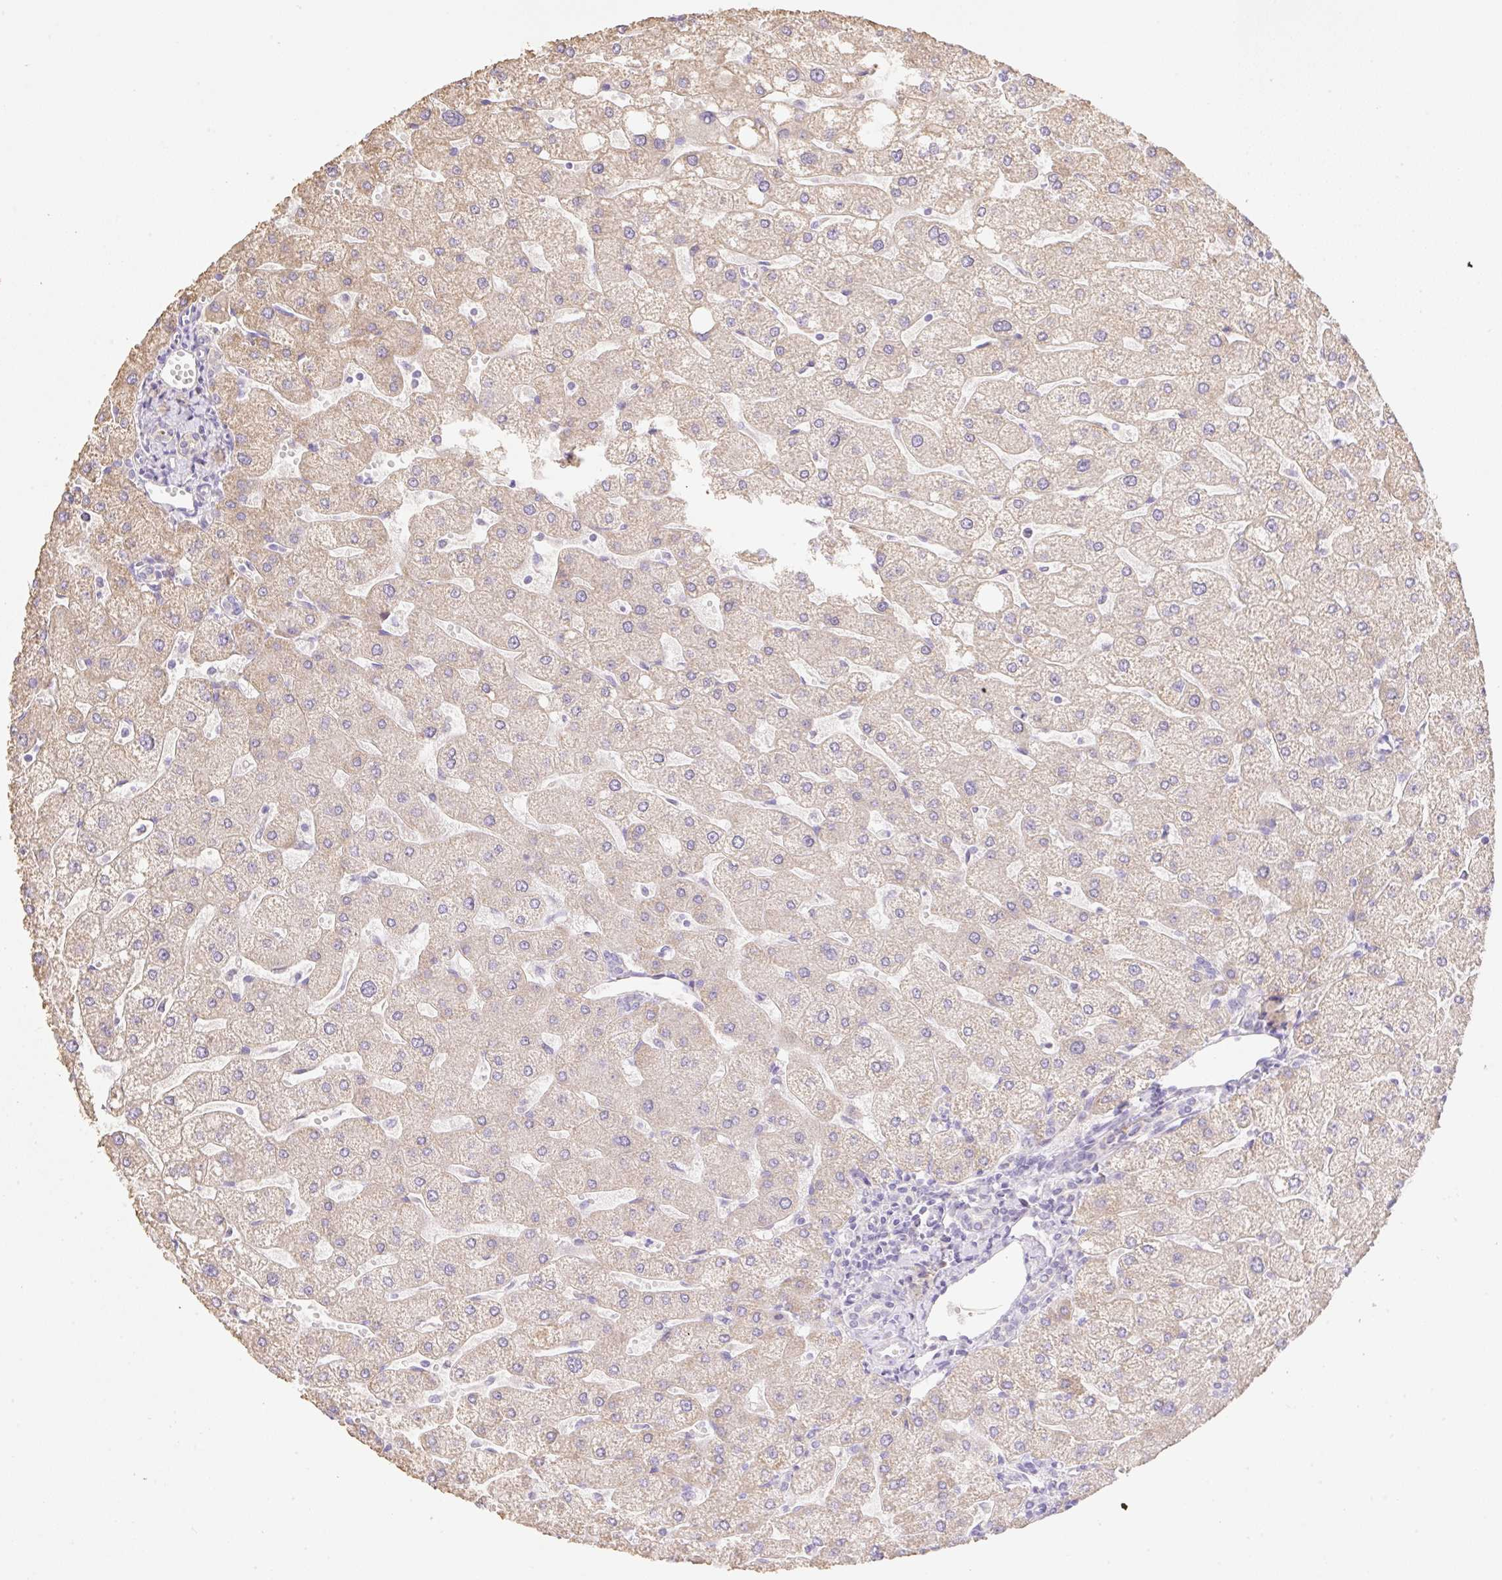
{"staining": {"intensity": "negative", "quantity": "none", "location": "none"}, "tissue": "liver", "cell_type": "Cholangiocytes", "image_type": "normal", "snomed": [{"axis": "morphology", "description": "Normal tissue, NOS"}, {"axis": "topography", "description": "Liver"}], "caption": "Liver was stained to show a protein in brown. There is no significant expression in cholangiocytes. (Brightfield microscopy of DAB (3,3'-diaminobenzidine) IHC at high magnification).", "gene": "COPZ2", "patient": {"sex": "male", "age": 67}}